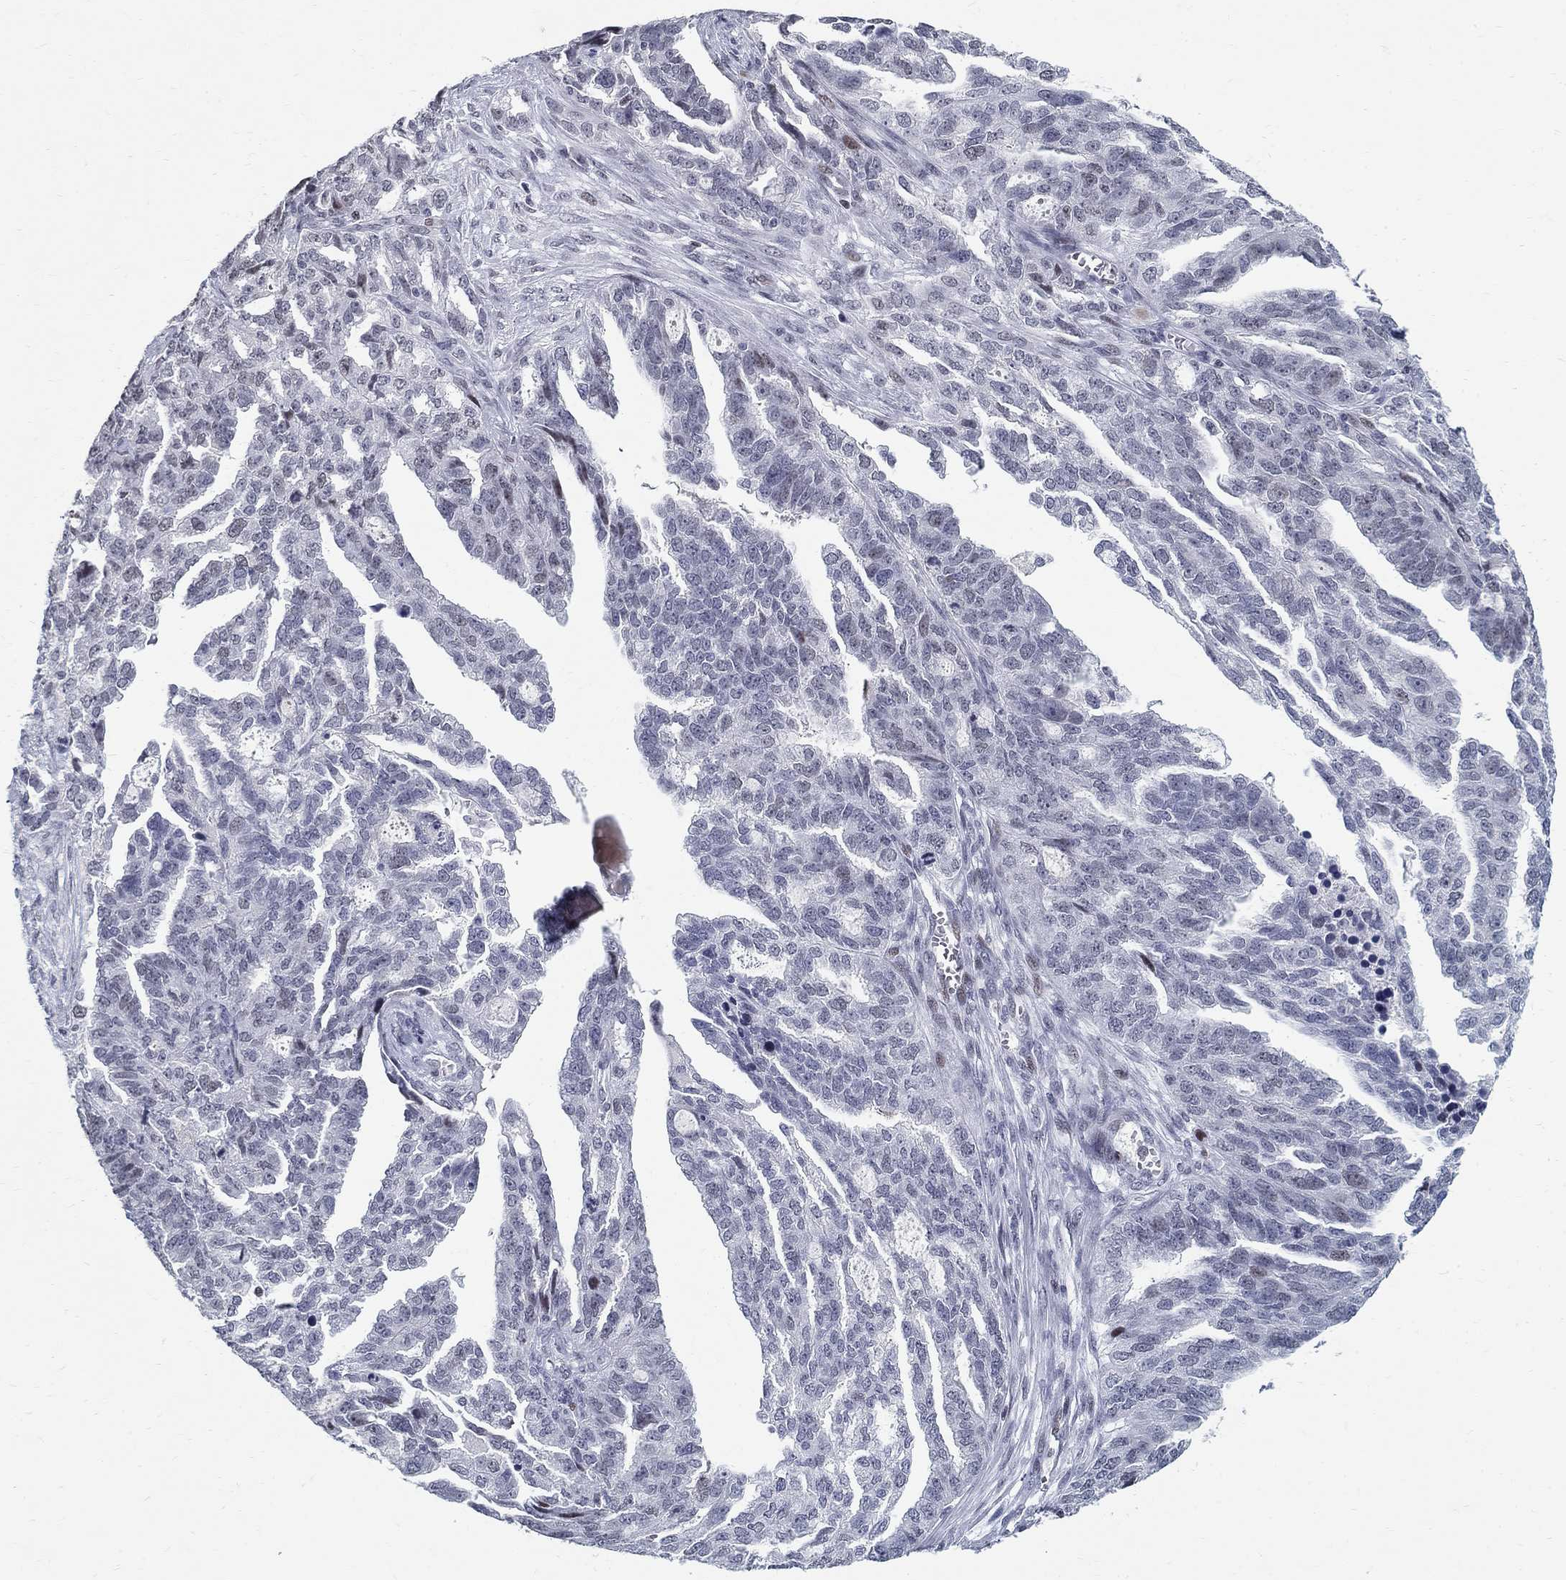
{"staining": {"intensity": "negative", "quantity": "none", "location": "none"}, "tissue": "ovarian cancer", "cell_type": "Tumor cells", "image_type": "cancer", "snomed": [{"axis": "morphology", "description": "Cystadenocarcinoma, serous, NOS"}, {"axis": "topography", "description": "Ovary"}], "caption": "Tumor cells show no significant staining in serous cystadenocarcinoma (ovarian).", "gene": "BHLHE22", "patient": {"sex": "female", "age": 51}}